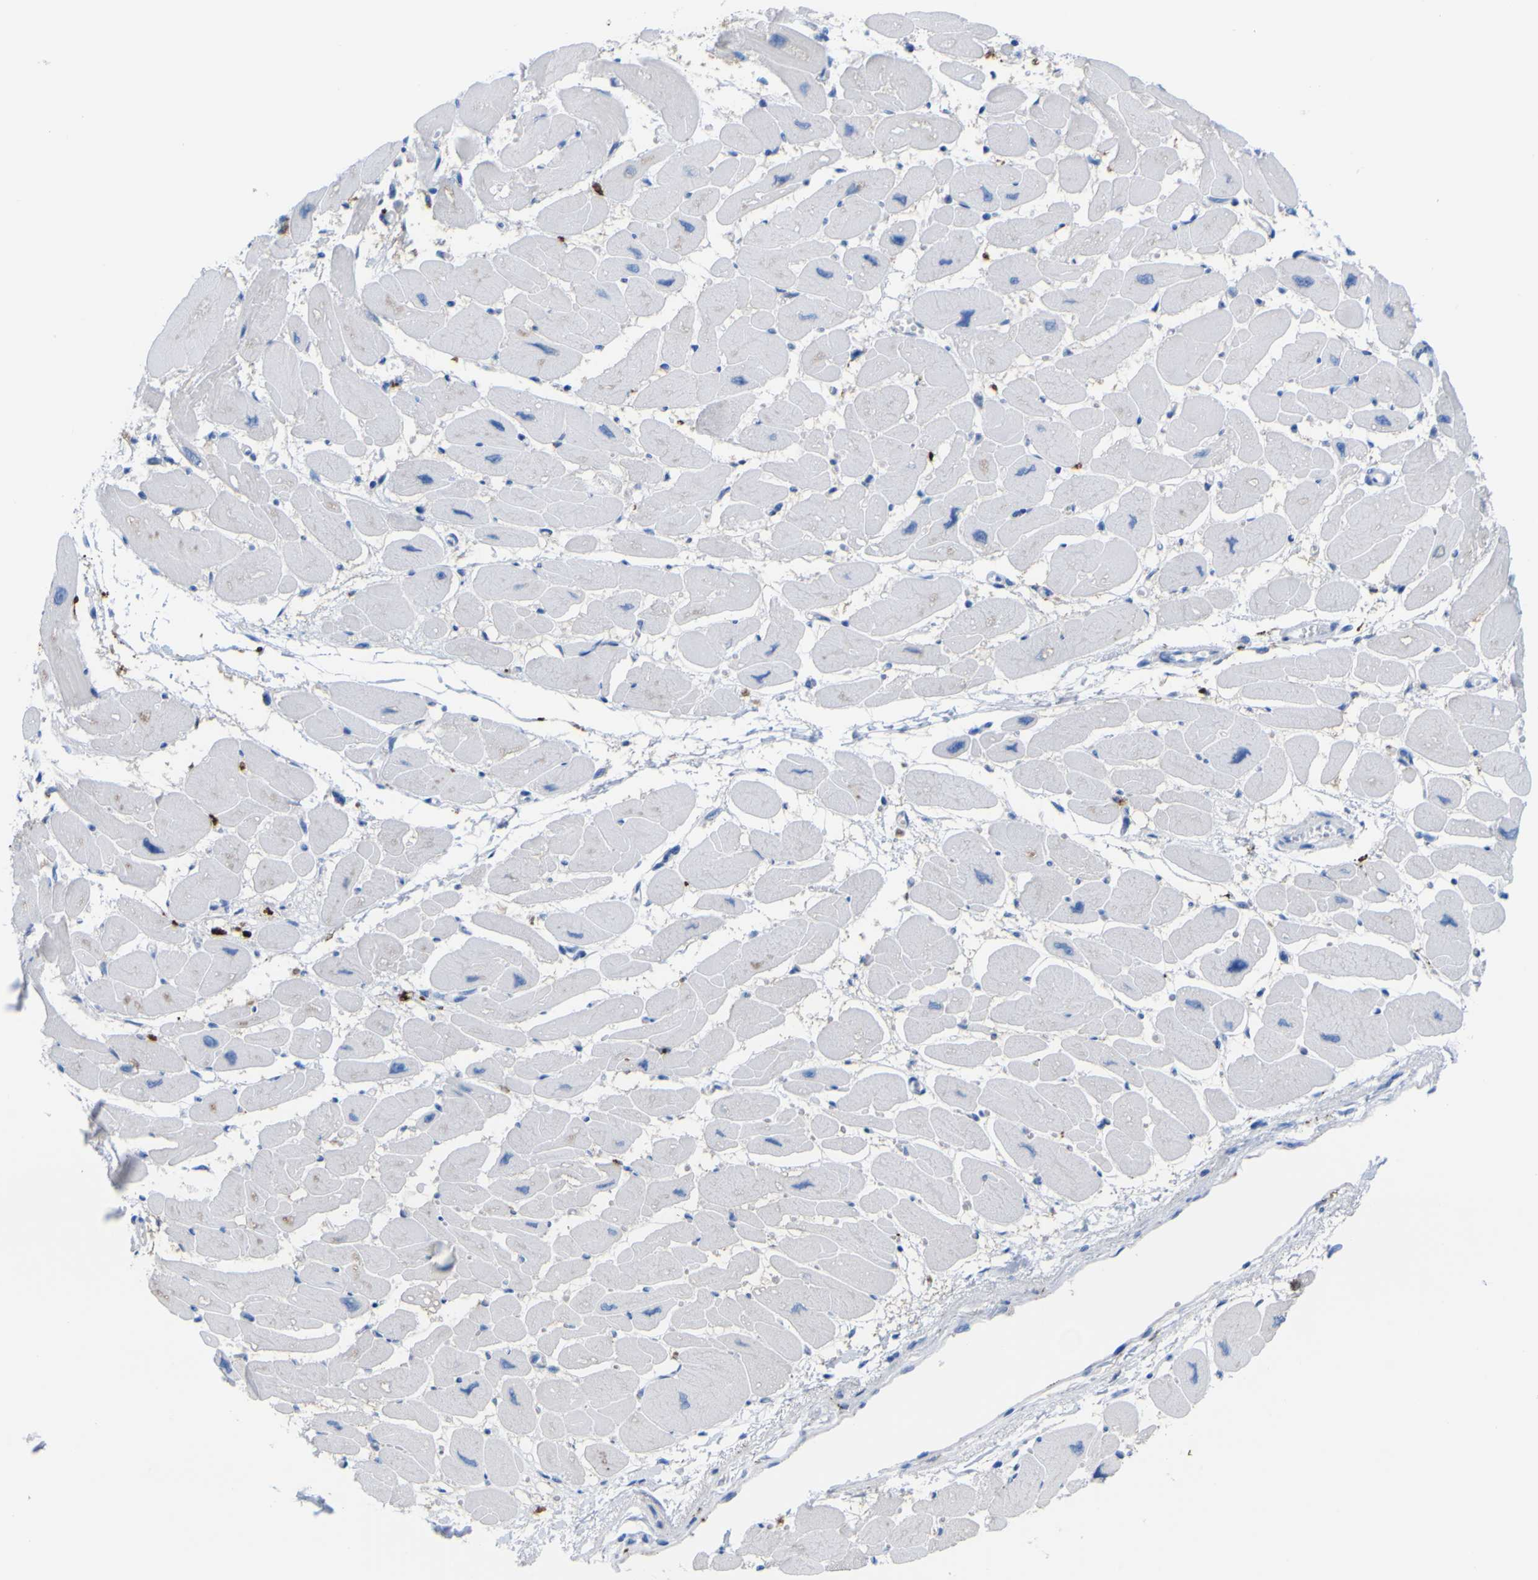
{"staining": {"intensity": "moderate", "quantity": "<25%", "location": "cytoplasmic/membranous"}, "tissue": "heart muscle", "cell_type": "Cardiomyocytes", "image_type": "normal", "snomed": [{"axis": "morphology", "description": "Normal tissue, NOS"}, {"axis": "topography", "description": "Heart"}], "caption": "A low amount of moderate cytoplasmic/membranous positivity is identified in approximately <25% of cardiomyocytes in unremarkable heart muscle. The staining is performed using DAB brown chromogen to label protein expression. The nuclei are counter-stained blue using hematoxylin.", "gene": "PLD3", "patient": {"sex": "female", "age": 54}}